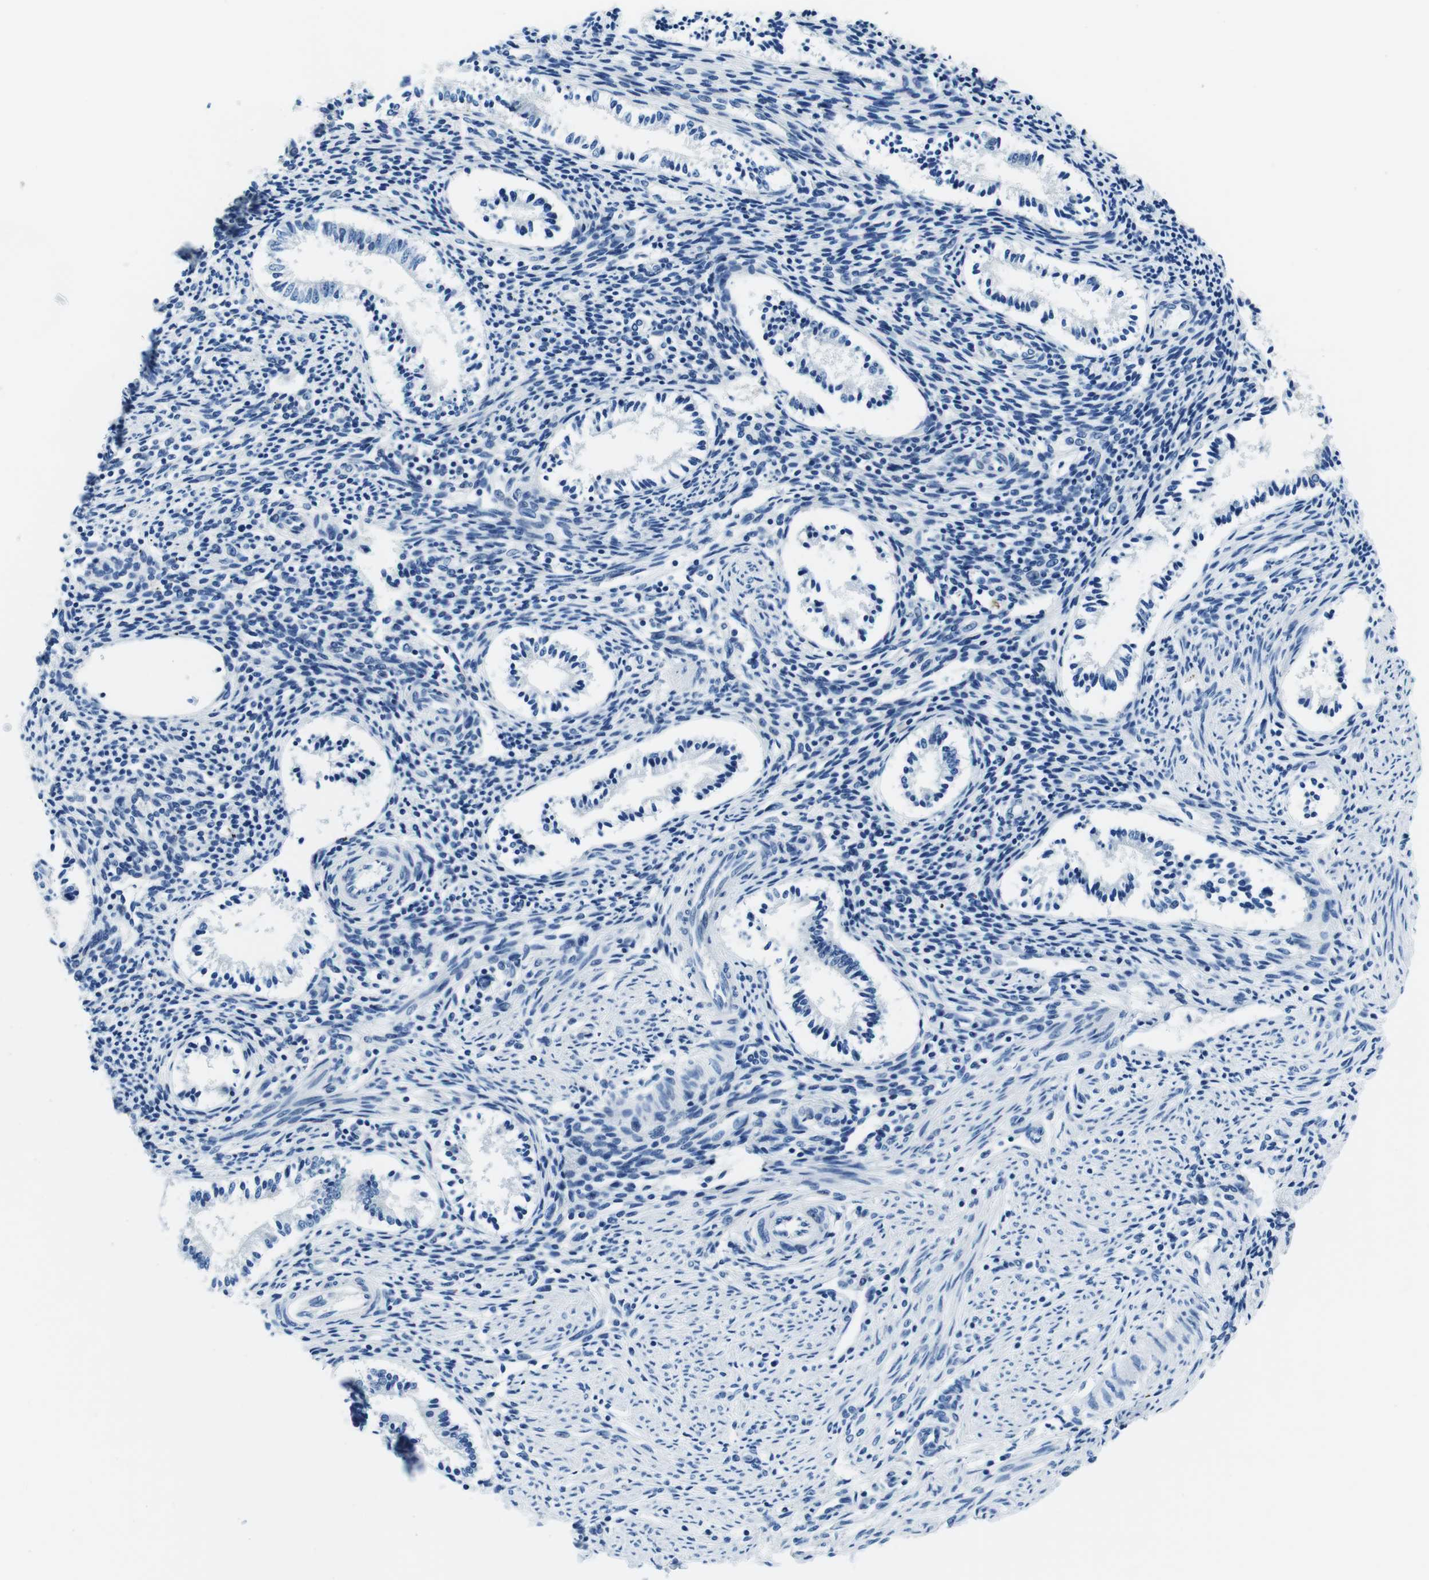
{"staining": {"intensity": "negative", "quantity": "none", "location": "none"}, "tissue": "endometrium", "cell_type": "Cells in endometrial stroma", "image_type": "normal", "snomed": [{"axis": "morphology", "description": "Normal tissue, NOS"}, {"axis": "topography", "description": "Endometrium"}], "caption": "The image shows no staining of cells in endometrial stroma in unremarkable endometrium.", "gene": "EIF2B5", "patient": {"sex": "female", "age": 42}}